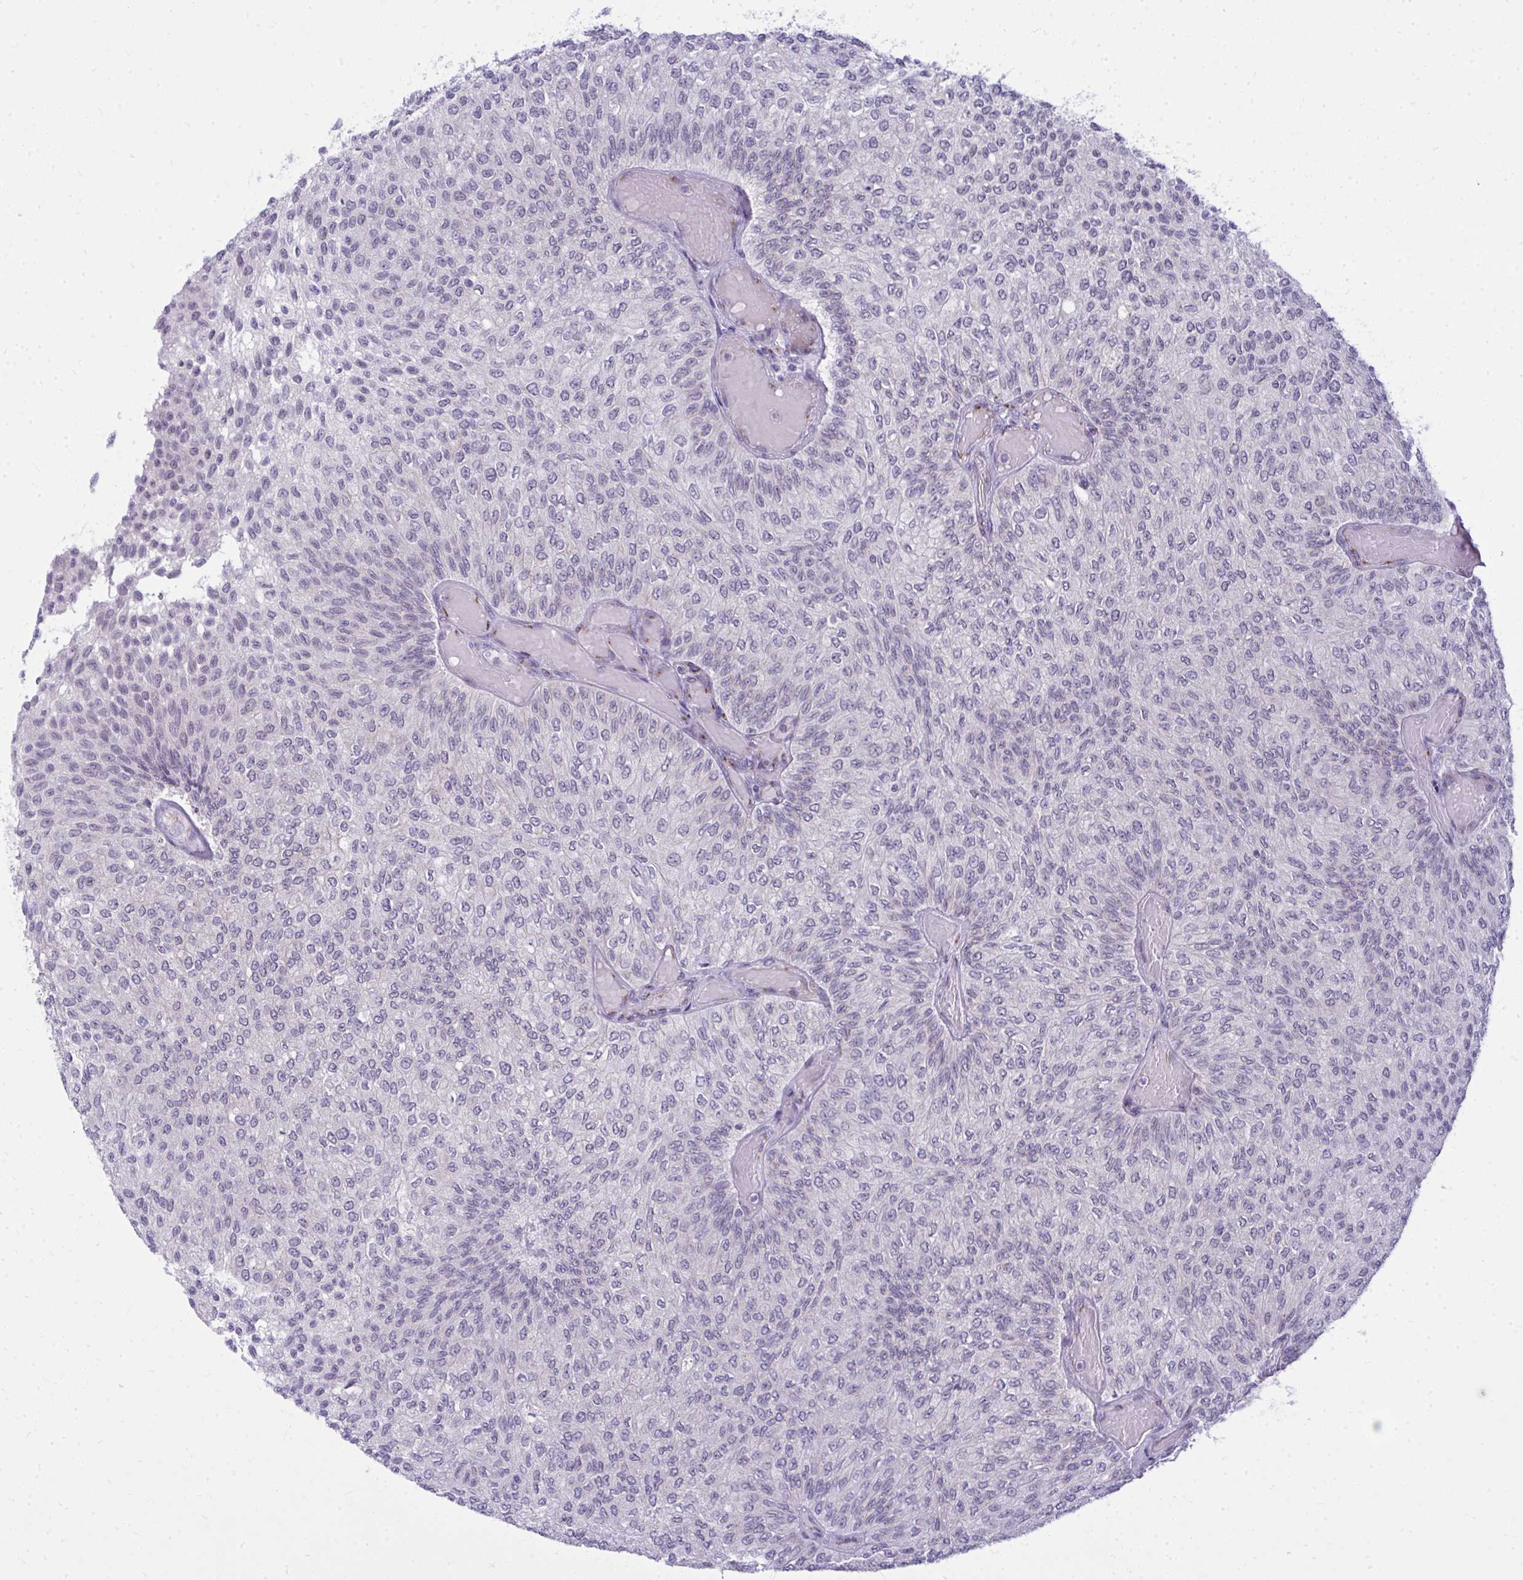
{"staining": {"intensity": "negative", "quantity": "none", "location": "none"}, "tissue": "urothelial cancer", "cell_type": "Tumor cells", "image_type": "cancer", "snomed": [{"axis": "morphology", "description": "Urothelial carcinoma, Low grade"}, {"axis": "topography", "description": "Urinary bladder"}], "caption": "Human urothelial cancer stained for a protein using immunohistochemistry displays no staining in tumor cells.", "gene": "DTX4", "patient": {"sex": "male", "age": 78}}